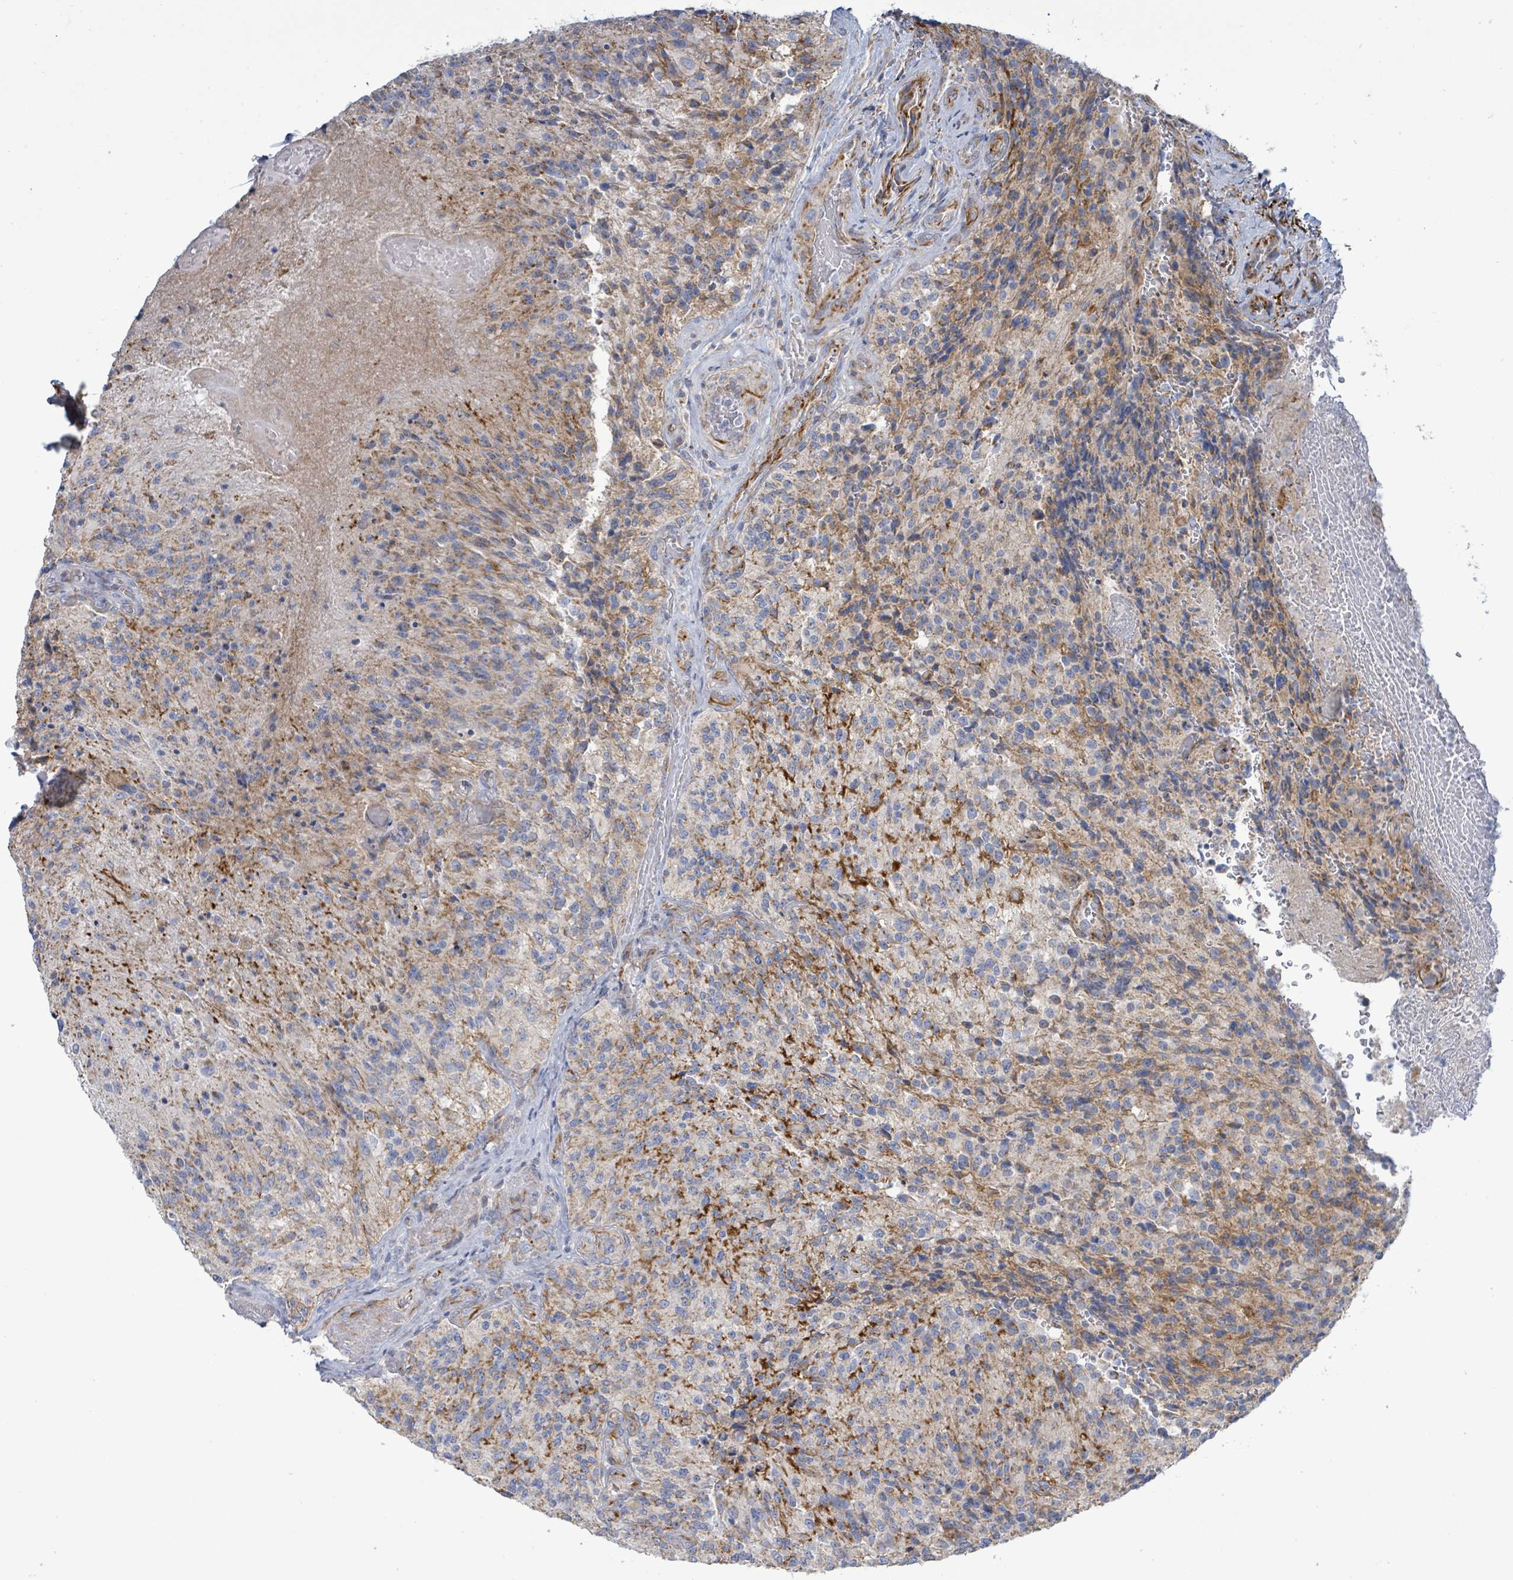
{"staining": {"intensity": "weak", "quantity": "25%-75%", "location": "cytoplasmic/membranous"}, "tissue": "glioma", "cell_type": "Tumor cells", "image_type": "cancer", "snomed": [{"axis": "morphology", "description": "Normal tissue, NOS"}, {"axis": "morphology", "description": "Glioma, malignant, High grade"}, {"axis": "topography", "description": "Cerebral cortex"}], "caption": "Glioma stained with a protein marker exhibits weak staining in tumor cells.", "gene": "ALG12", "patient": {"sex": "male", "age": 56}}